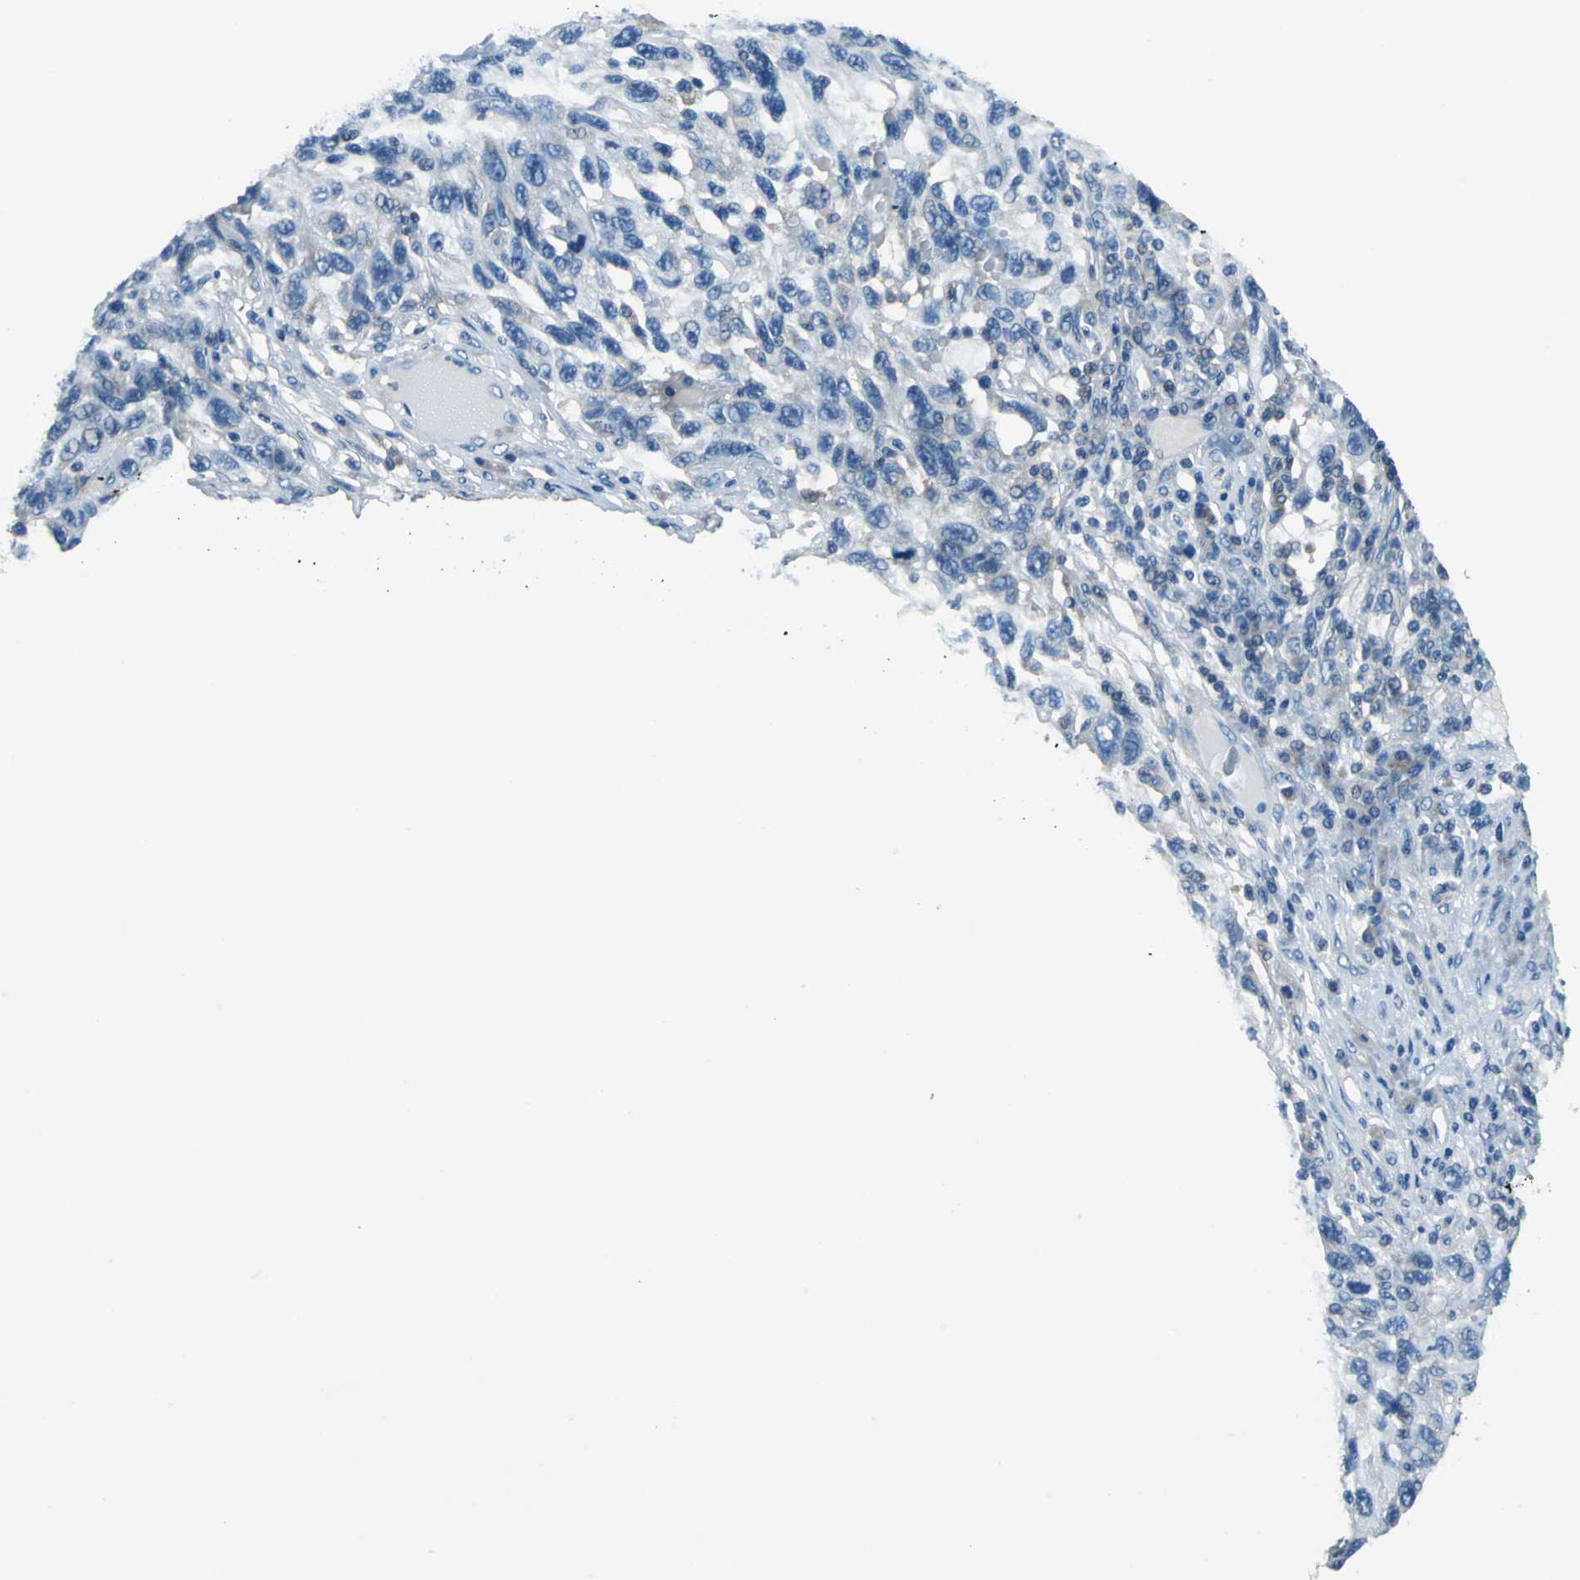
{"staining": {"intensity": "negative", "quantity": "none", "location": "none"}, "tissue": "melanoma", "cell_type": "Tumor cells", "image_type": "cancer", "snomed": [{"axis": "morphology", "description": "Malignant melanoma, NOS"}, {"axis": "topography", "description": "Skin"}], "caption": "Immunohistochemistry of human melanoma demonstrates no expression in tumor cells.", "gene": "PRKCA", "patient": {"sex": "male", "age": 53}}